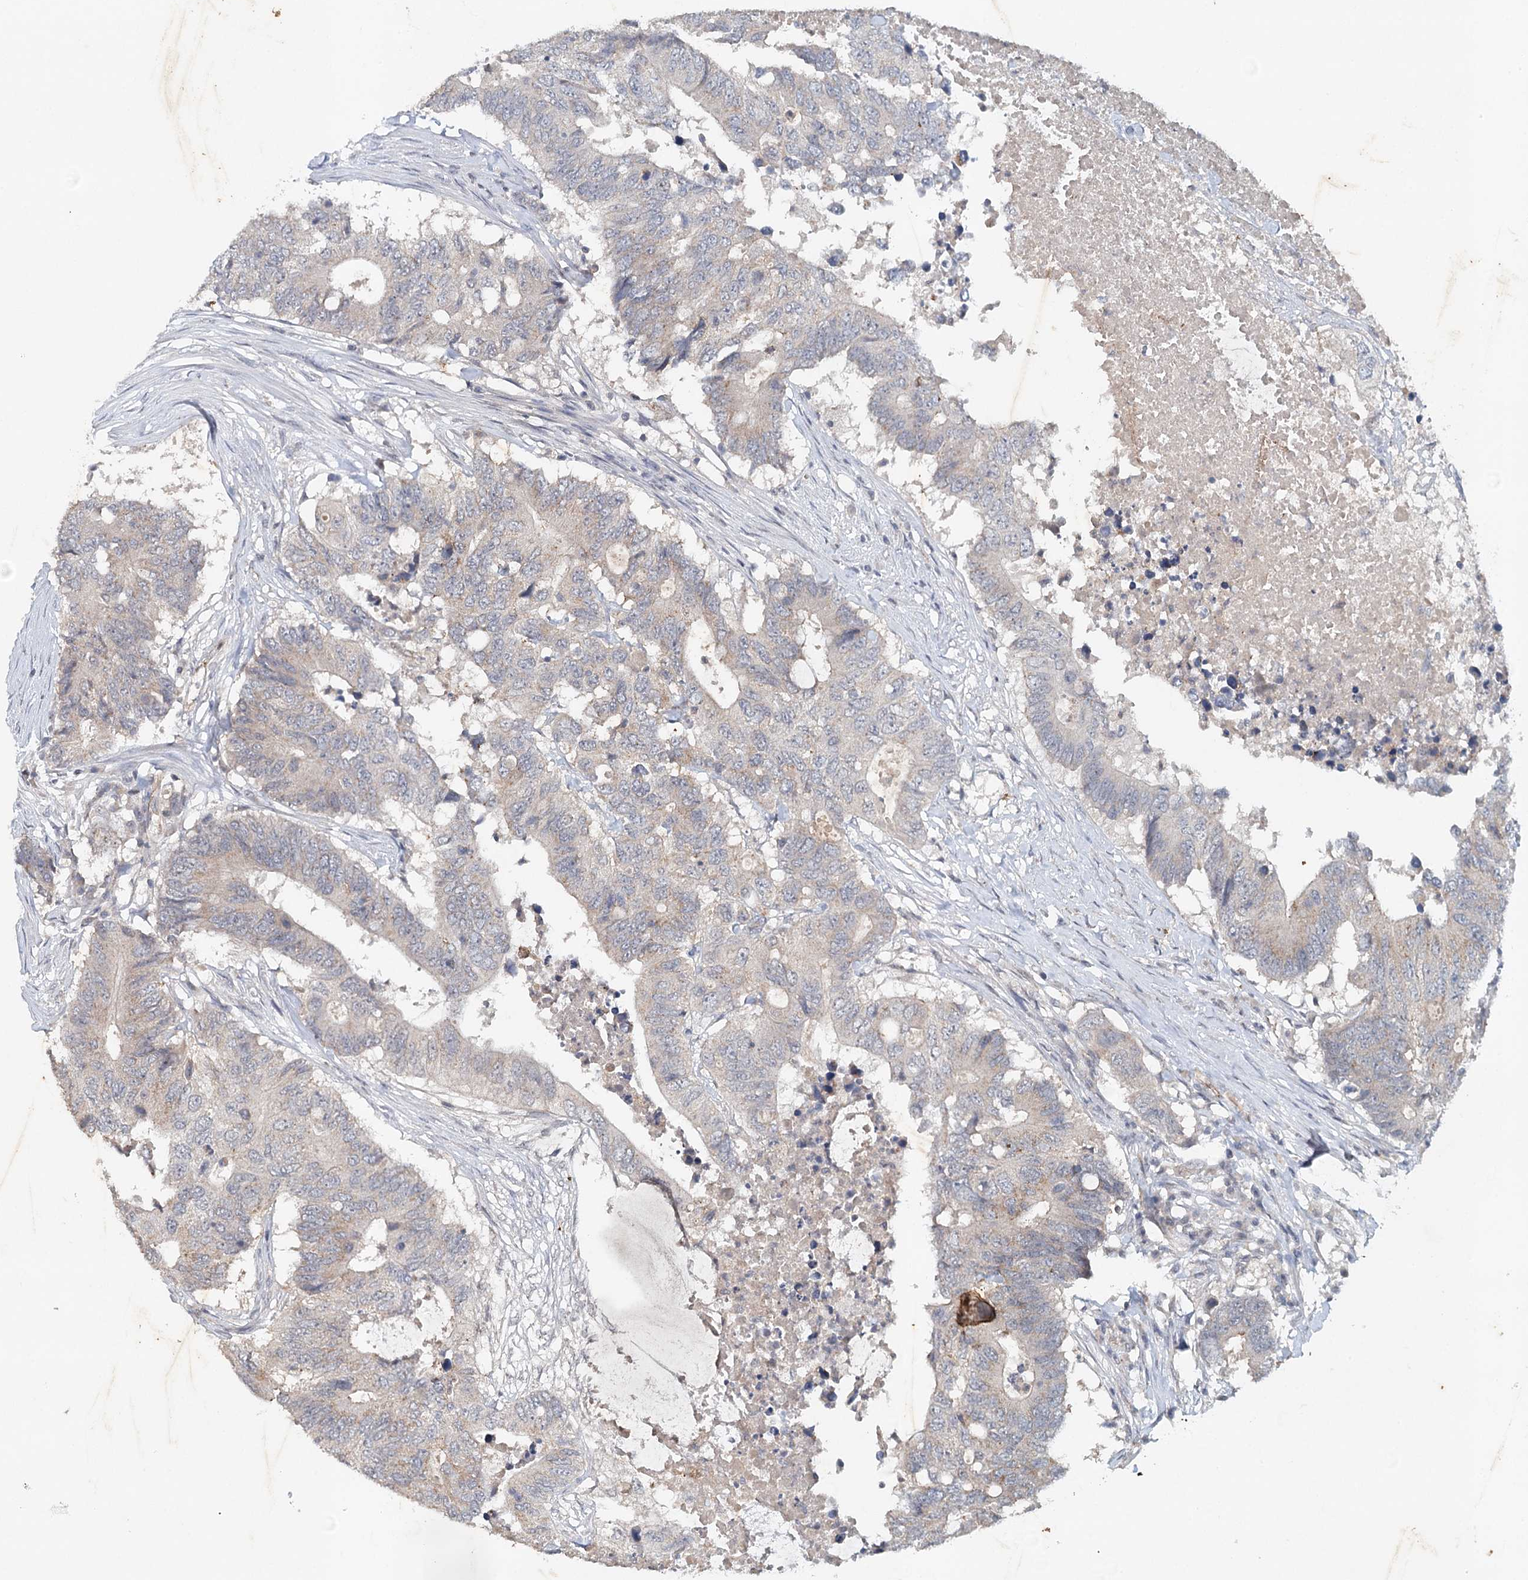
{"staining": {"intensity": "weak", "quantity": "<25%", "location": "cytoplasmic/membranous"}, "tissue": "colorectal cancer", "cell_type": "Tumor cells", "image_type": "cancer", "snomed": [{"axis": "morphology", "description": "Adenocarcinoma, NOS"}, {"axis": "topography", "description": "Colon"}], "caption": "The micrograph exhibits no significant staining in tumor cells of adenocarcinoma (colorectal).", "gene": "SYNPO", "patient": {"sex": "male", "age": 71}}